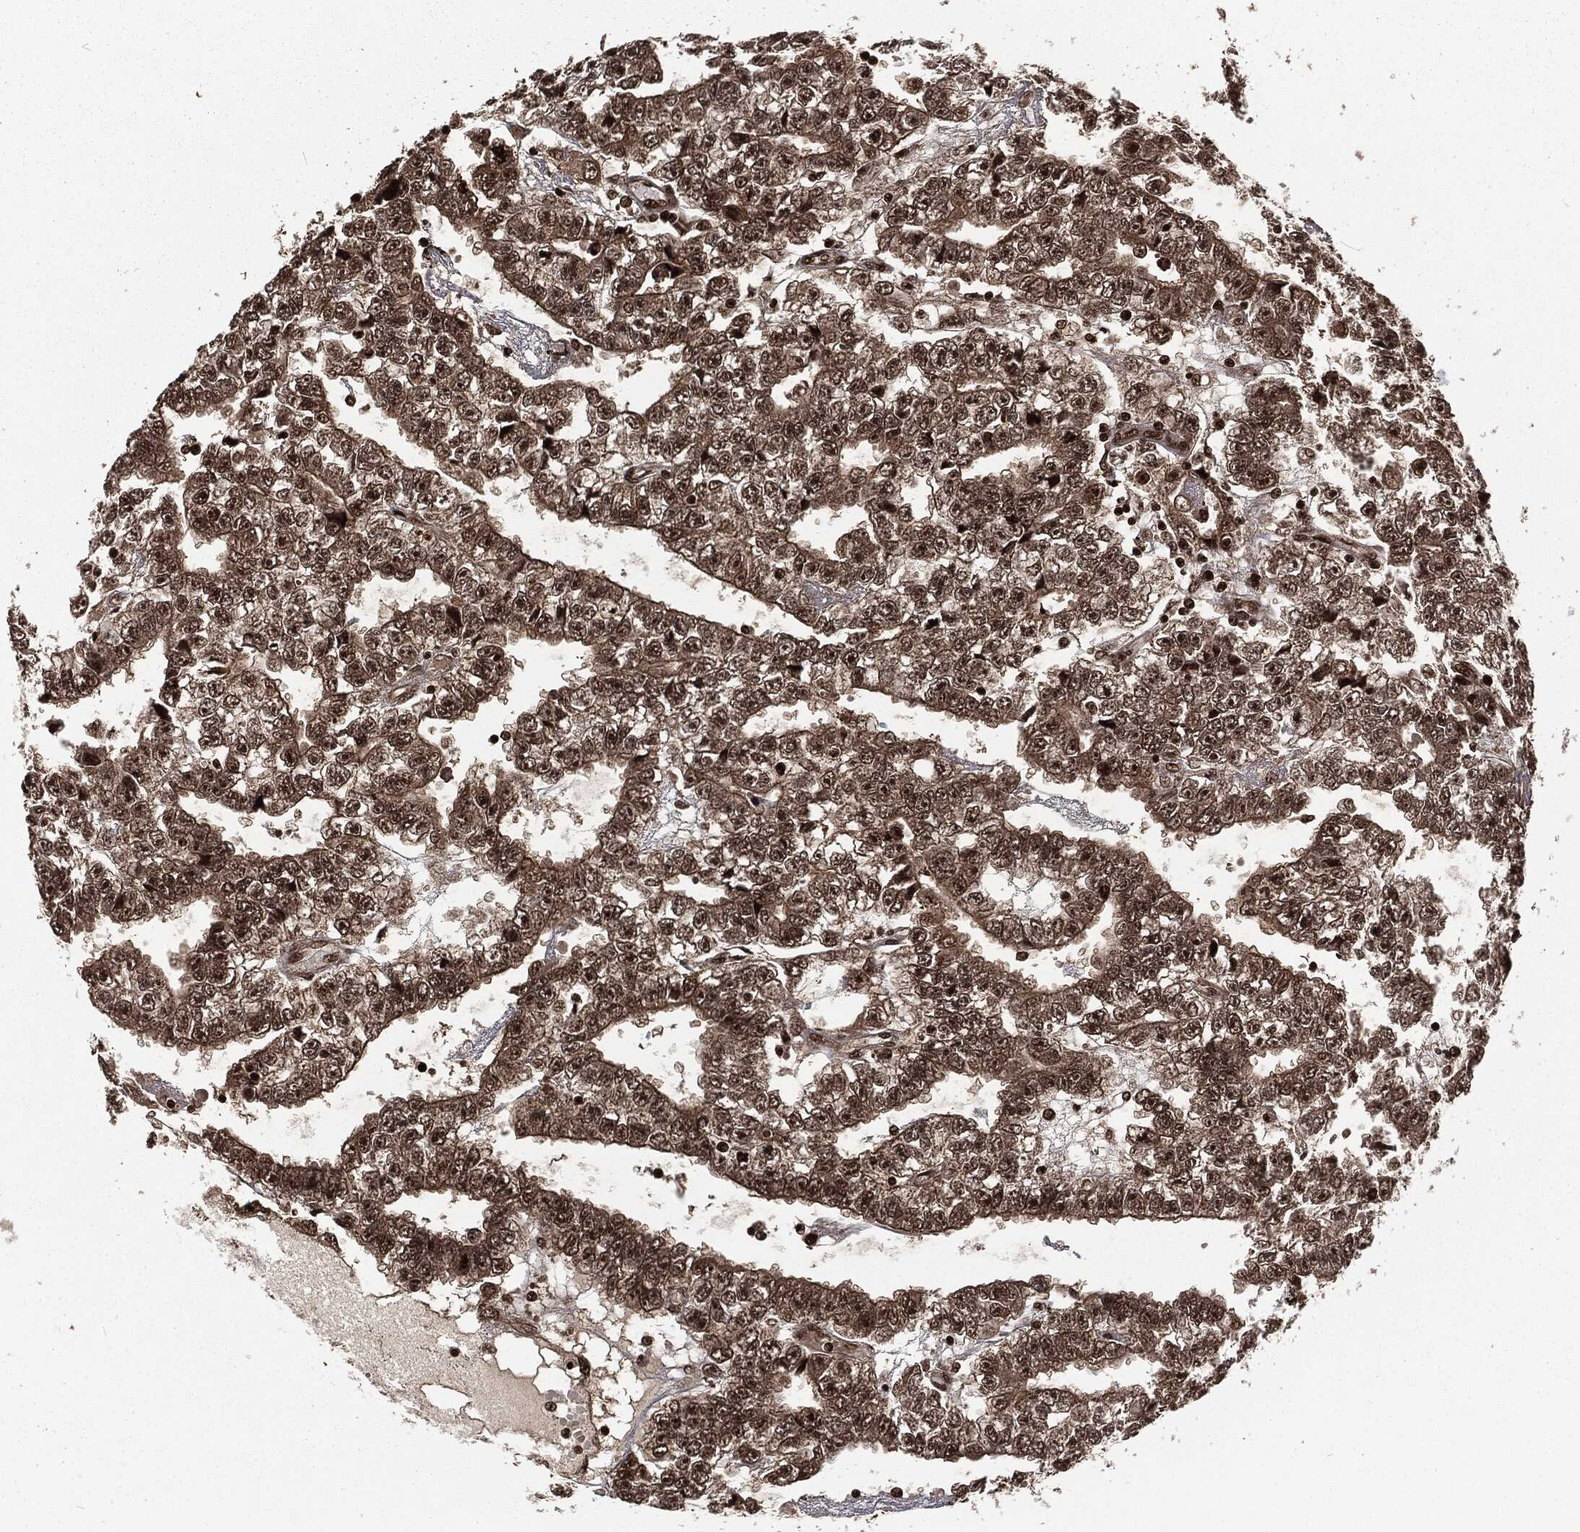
{"staining": {"intensity": "strong", "quantity": "25%-75%", "location": "cytoplasmic/membranous,nuclear"}, "tissue": "testis cancer", "cell_type": "Tumor cells", "image_type": "cancer", "snomed": [{"axis": "morphology", "description": "Carcinoma, Embryonal, NOS"}, {"axis": "topography", "description": "Testis"}], "caption": "High-magnification brightfield microscopy of testis embryonal carcinoma stained with DAB (3,3'-diaminobenzidine) (brown) and counterstained with hematoxylin (blue). tumor cells exhibit strong cytoplasmic/membranous and nuclear staining is seen in approximately25%-75% of cells.", "gene": "NGRN", "patient": {"sex": "male", "age": 25}}